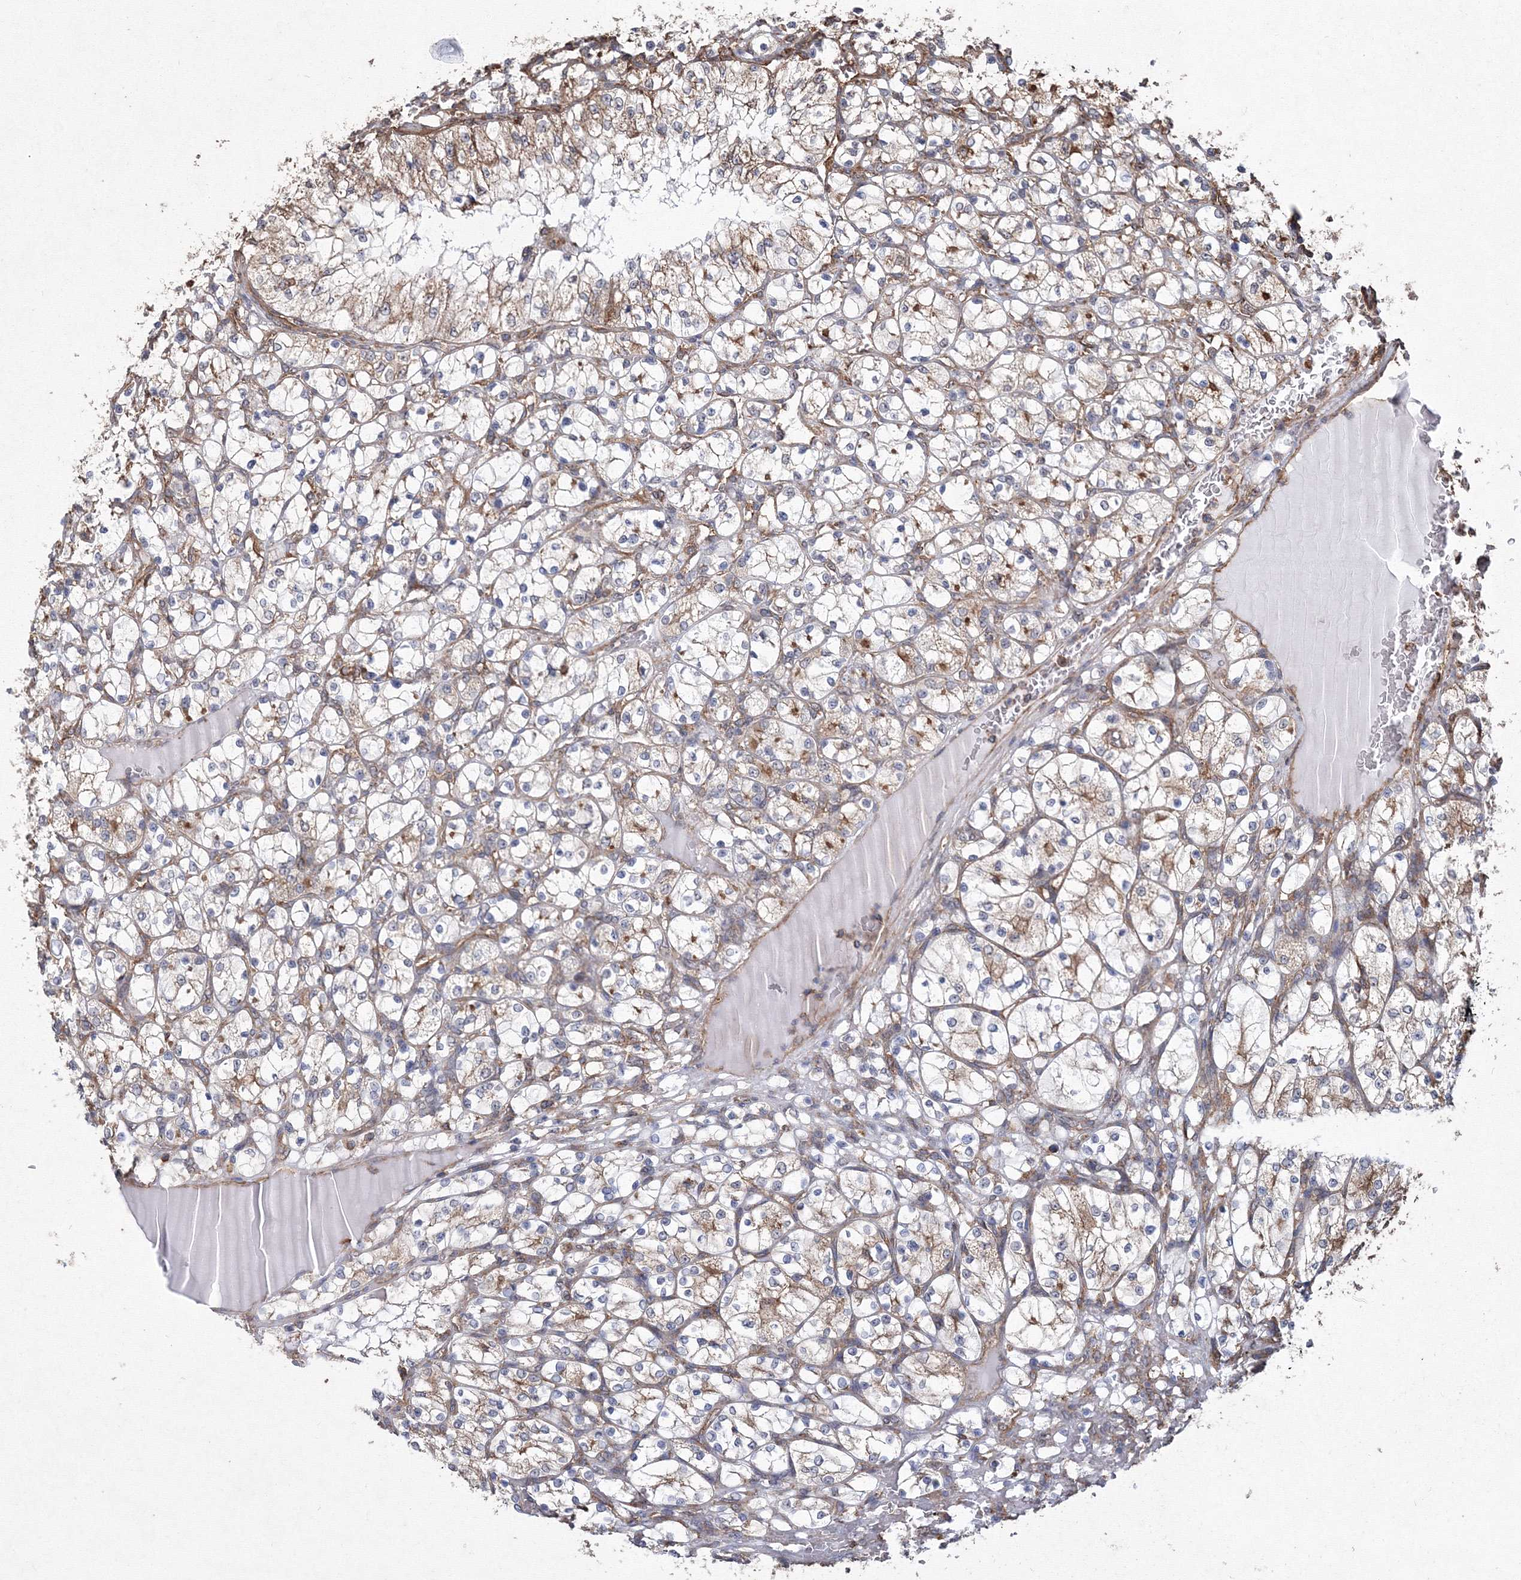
{"staining": {"intensity": "moderate", "quantity": "25%-75%", "location": "cytoplasmic/membranous"}, "tissue": "renal cancer", "cell_type": "Tumor cells", "image_type": "cancer", "snomed": [{"axis": "morphology", "description": "Adenocarcinoma, NOS"}, {"axis": "topography", "description": "Kidney"}], "caption": "A photomicrograph showing moderate cytoplasmic/membranous positivity in approximately 25%-75% of tumor cells in renal cancer (adenocarcinoma), as visualized by brown immunohistochemical staining.", "gene": "TMEM139", "patient": {"sex": "female", "age": 69}}